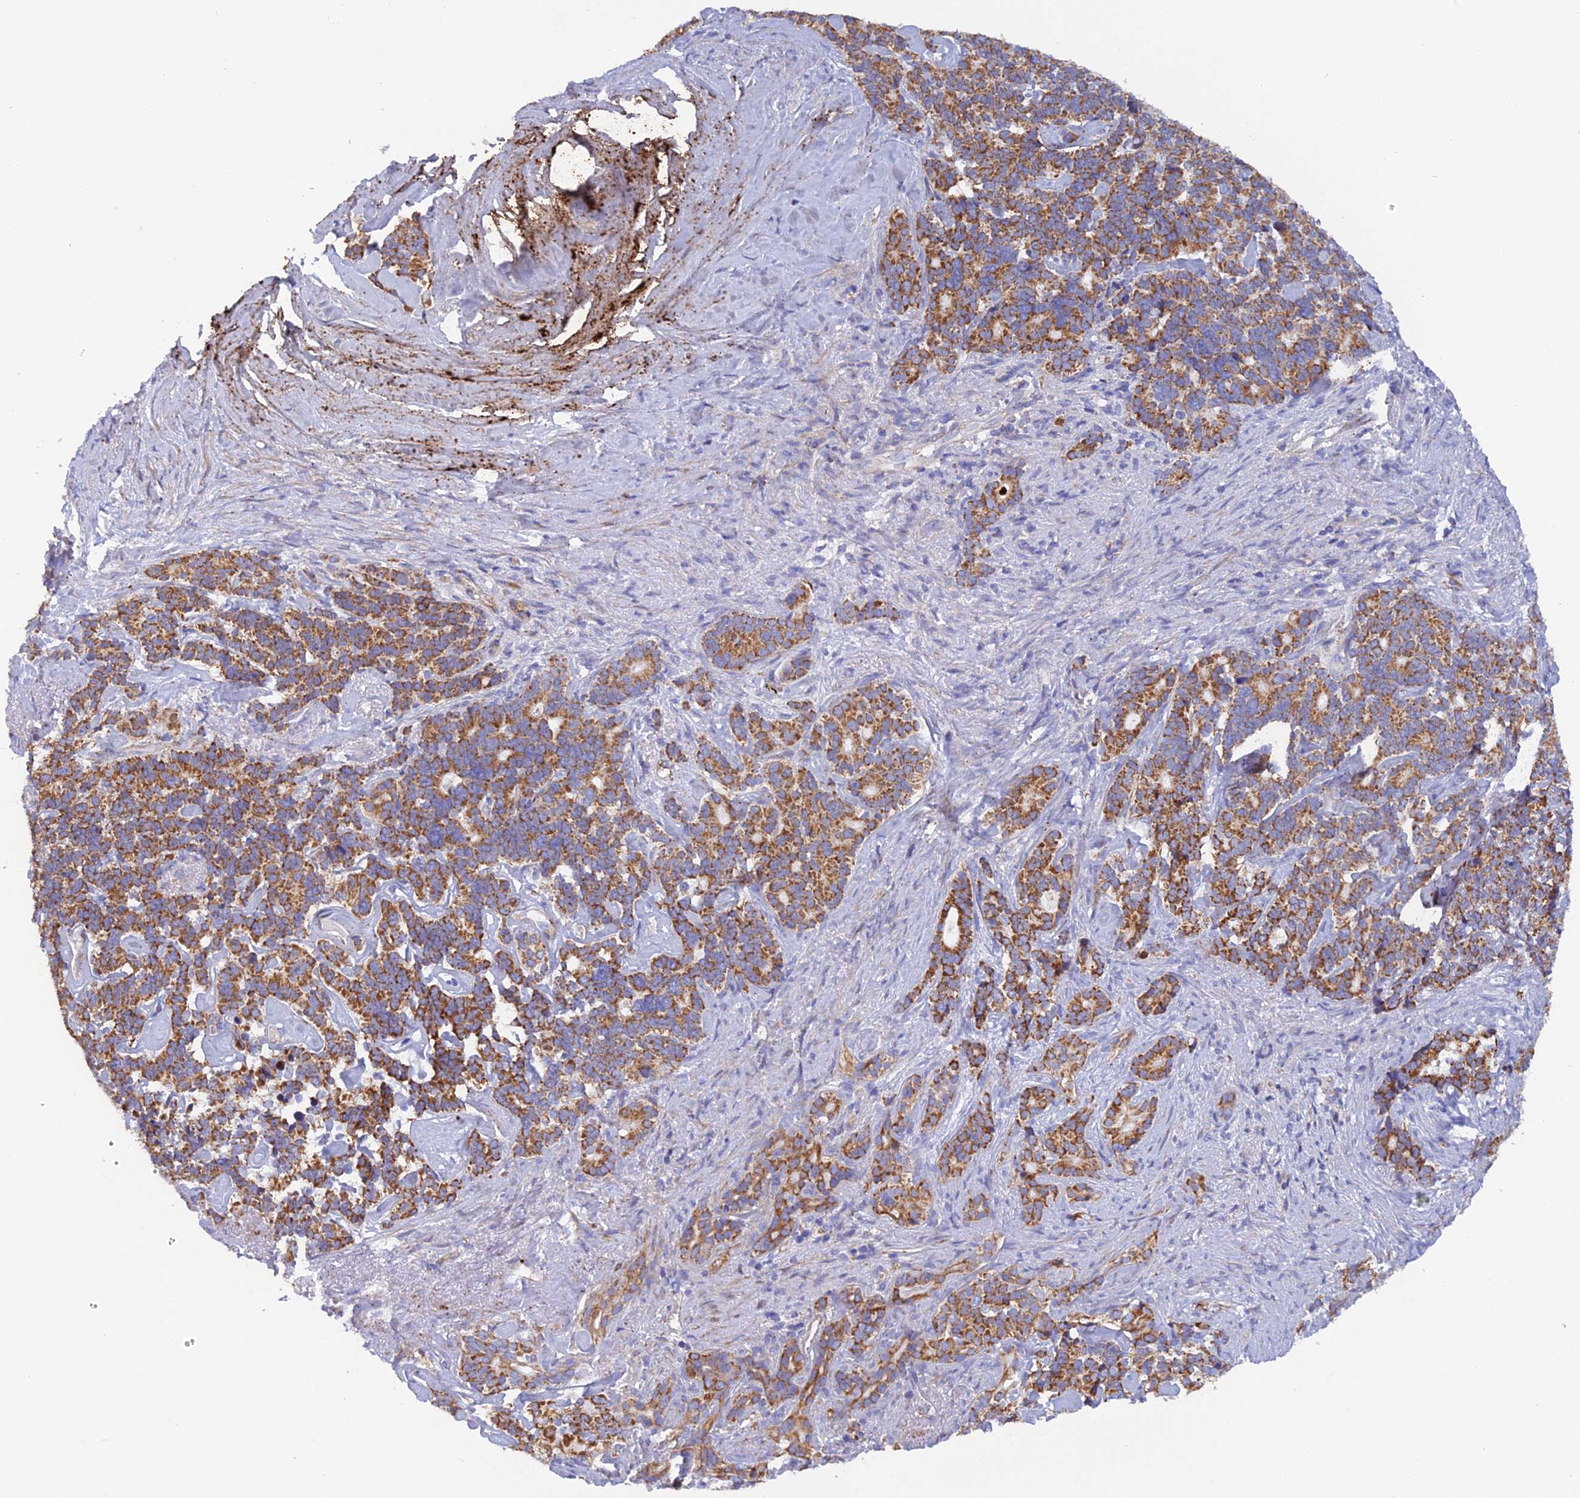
{"staining": {"intensity": "moderate", "quantity": ">75%", "location": "cytoplasmic/membranous"}, "tissue": "pancreatic cancer", "cell_type": "Tumor cells", "image_type": "cancer", "snomed": [{"axis": "morphology", "description": "Adenocarcinoma, NOS"}, {"axis": "topography", "description": "Pancreas"}], "caption": "An image of adenocarcinoma (pancreatic) stained for a protein shows moderate cytoplasmic/membranous brown staining in tumor cells.", "gene": "CSPG4", "patient": {"sex": "female", "age": 74}}